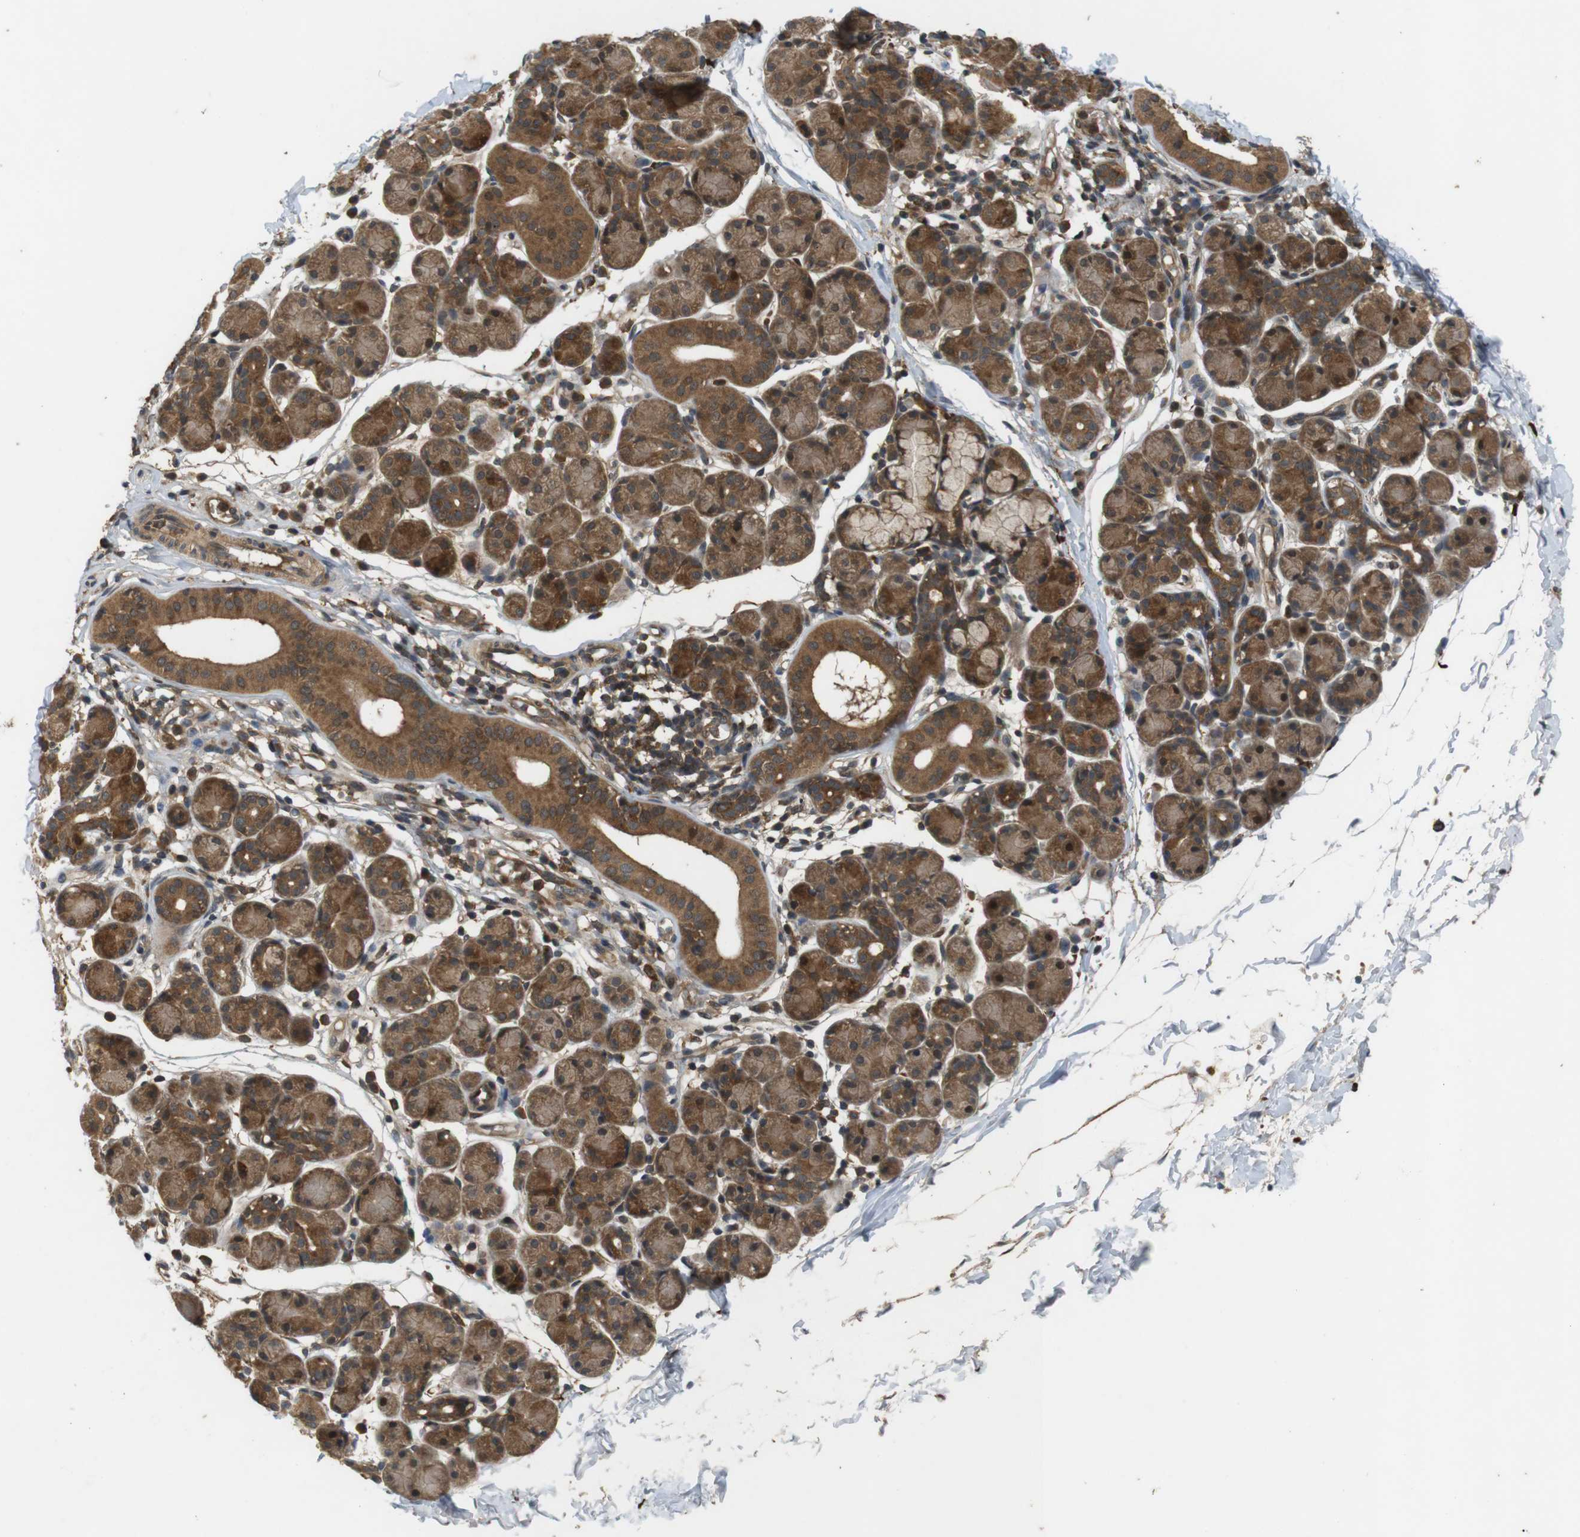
{"staining": {"intensity": "moderate", "quantity": ">75%", "location": "cytoplasmic/membranous,nuclear"}, "tissue": "salivary gland", "cell_type": "Glandular cells", "image_type": "normal", "snomed": [{"axis": "morphology", "description": "Normal tissue, NOS"}, {"axis": "morphology", "description": "Inflammation, NOS"}, {"axis": "topography", "description": "Lymph node"}, {"axis": "topography", "description": "Salivary gland"}], "caption": "Moderate cytoplasmic/membranous,nuclear protein staining is present in about >75% of glandular cells in salivary gland. Nuclei are stained in blue.", "gene": "NFKBIE", "patient": {"sex": "male", "age": 3}}